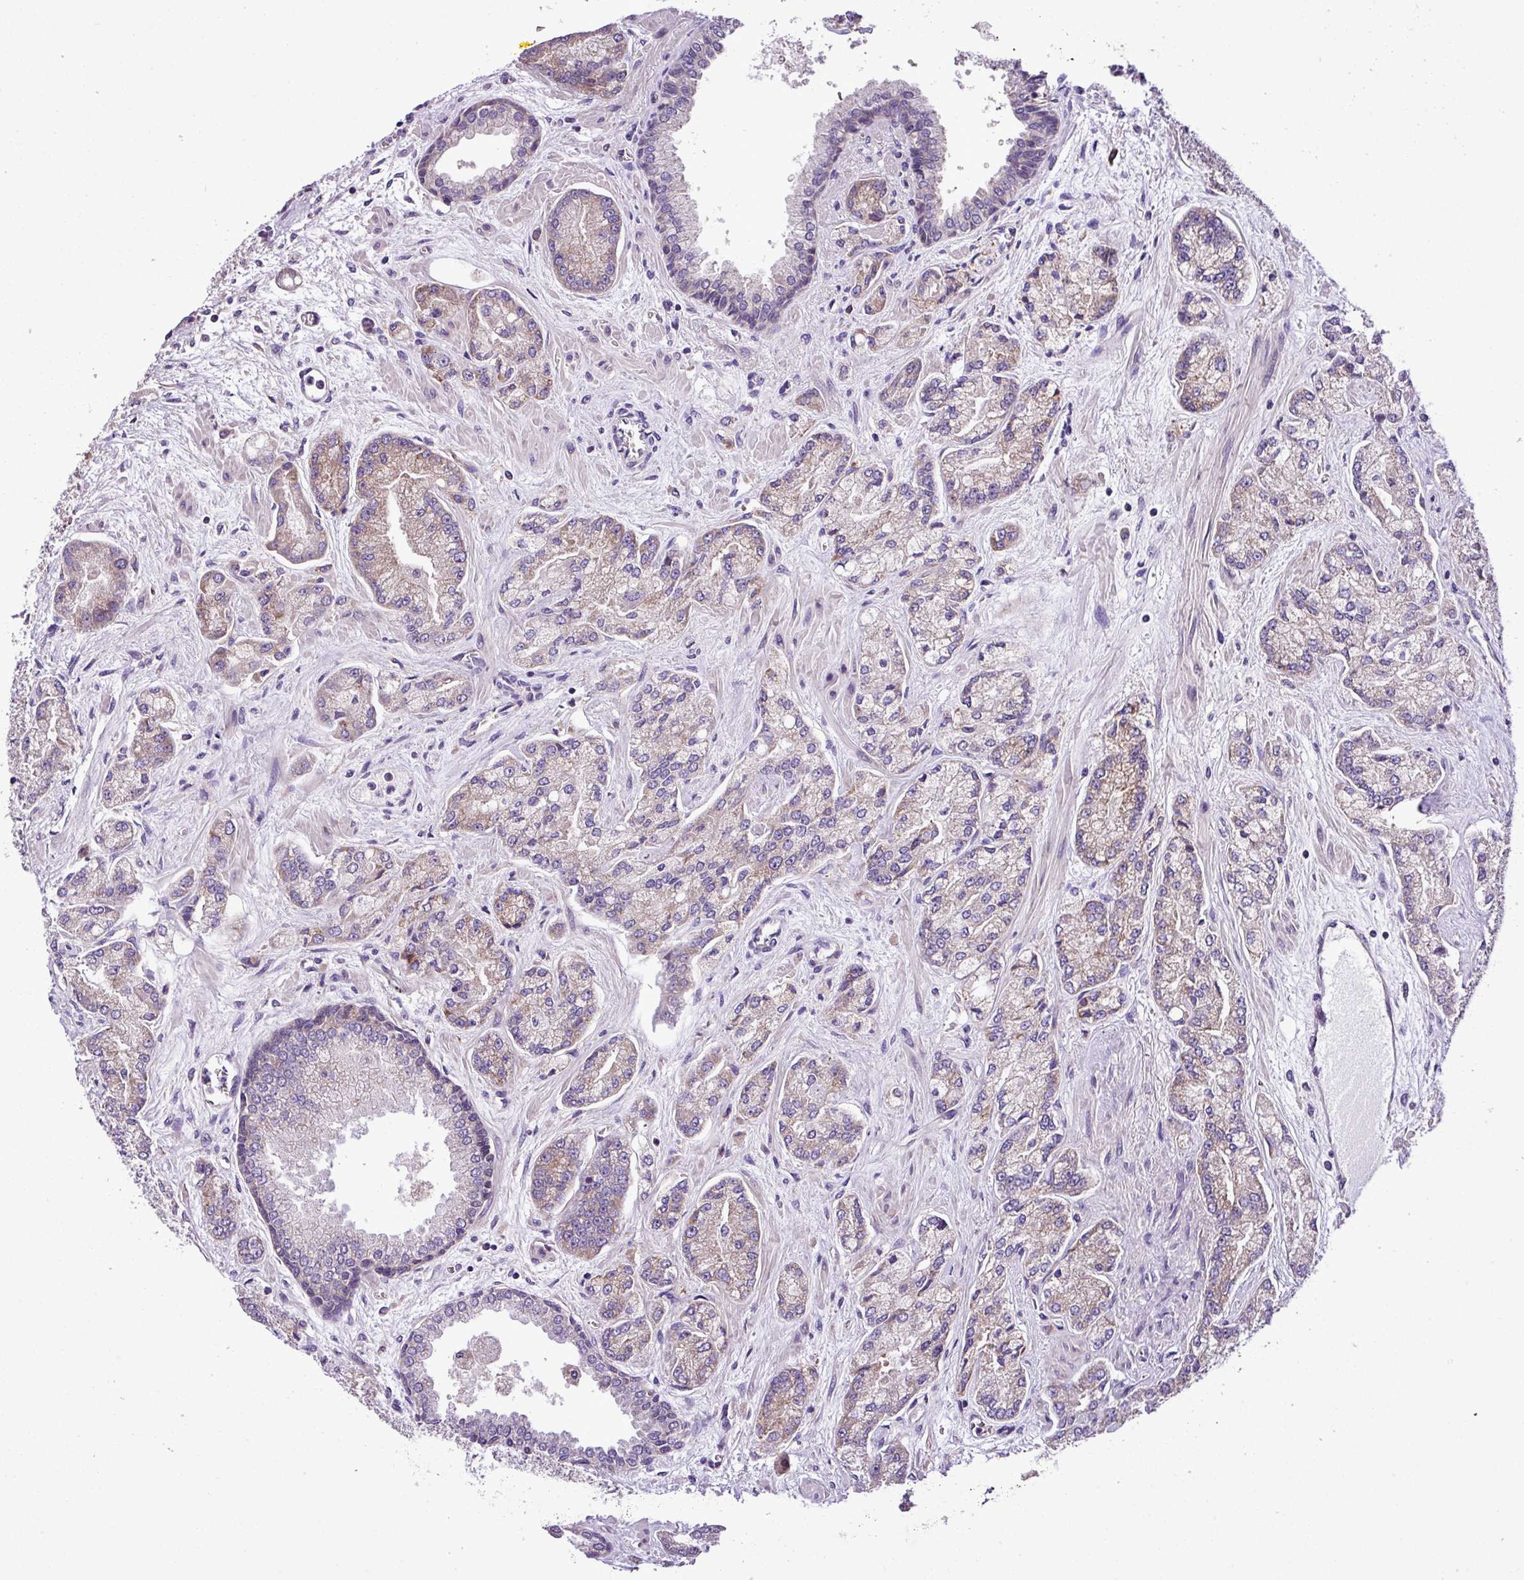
{"staining": {"intensity": "weak", "quantity": "<25%", "location": "cytoplasmic/membranous"}, "tissue": "prostate cancer", "cell_type": "Tumor cells", "image_type": "cancer", "snomed": [{"axis": "morphology", "description": "Adenocarcinoma, High grade"}, {"axis": "topography", "description": "Prostate"}], "caption": "The image demonstrates no significant expression in tumor cells of high-grade adenocarcinoma (prostate).", "gene": "RPL13", "patient": {"sex": "male", "age": 68}}